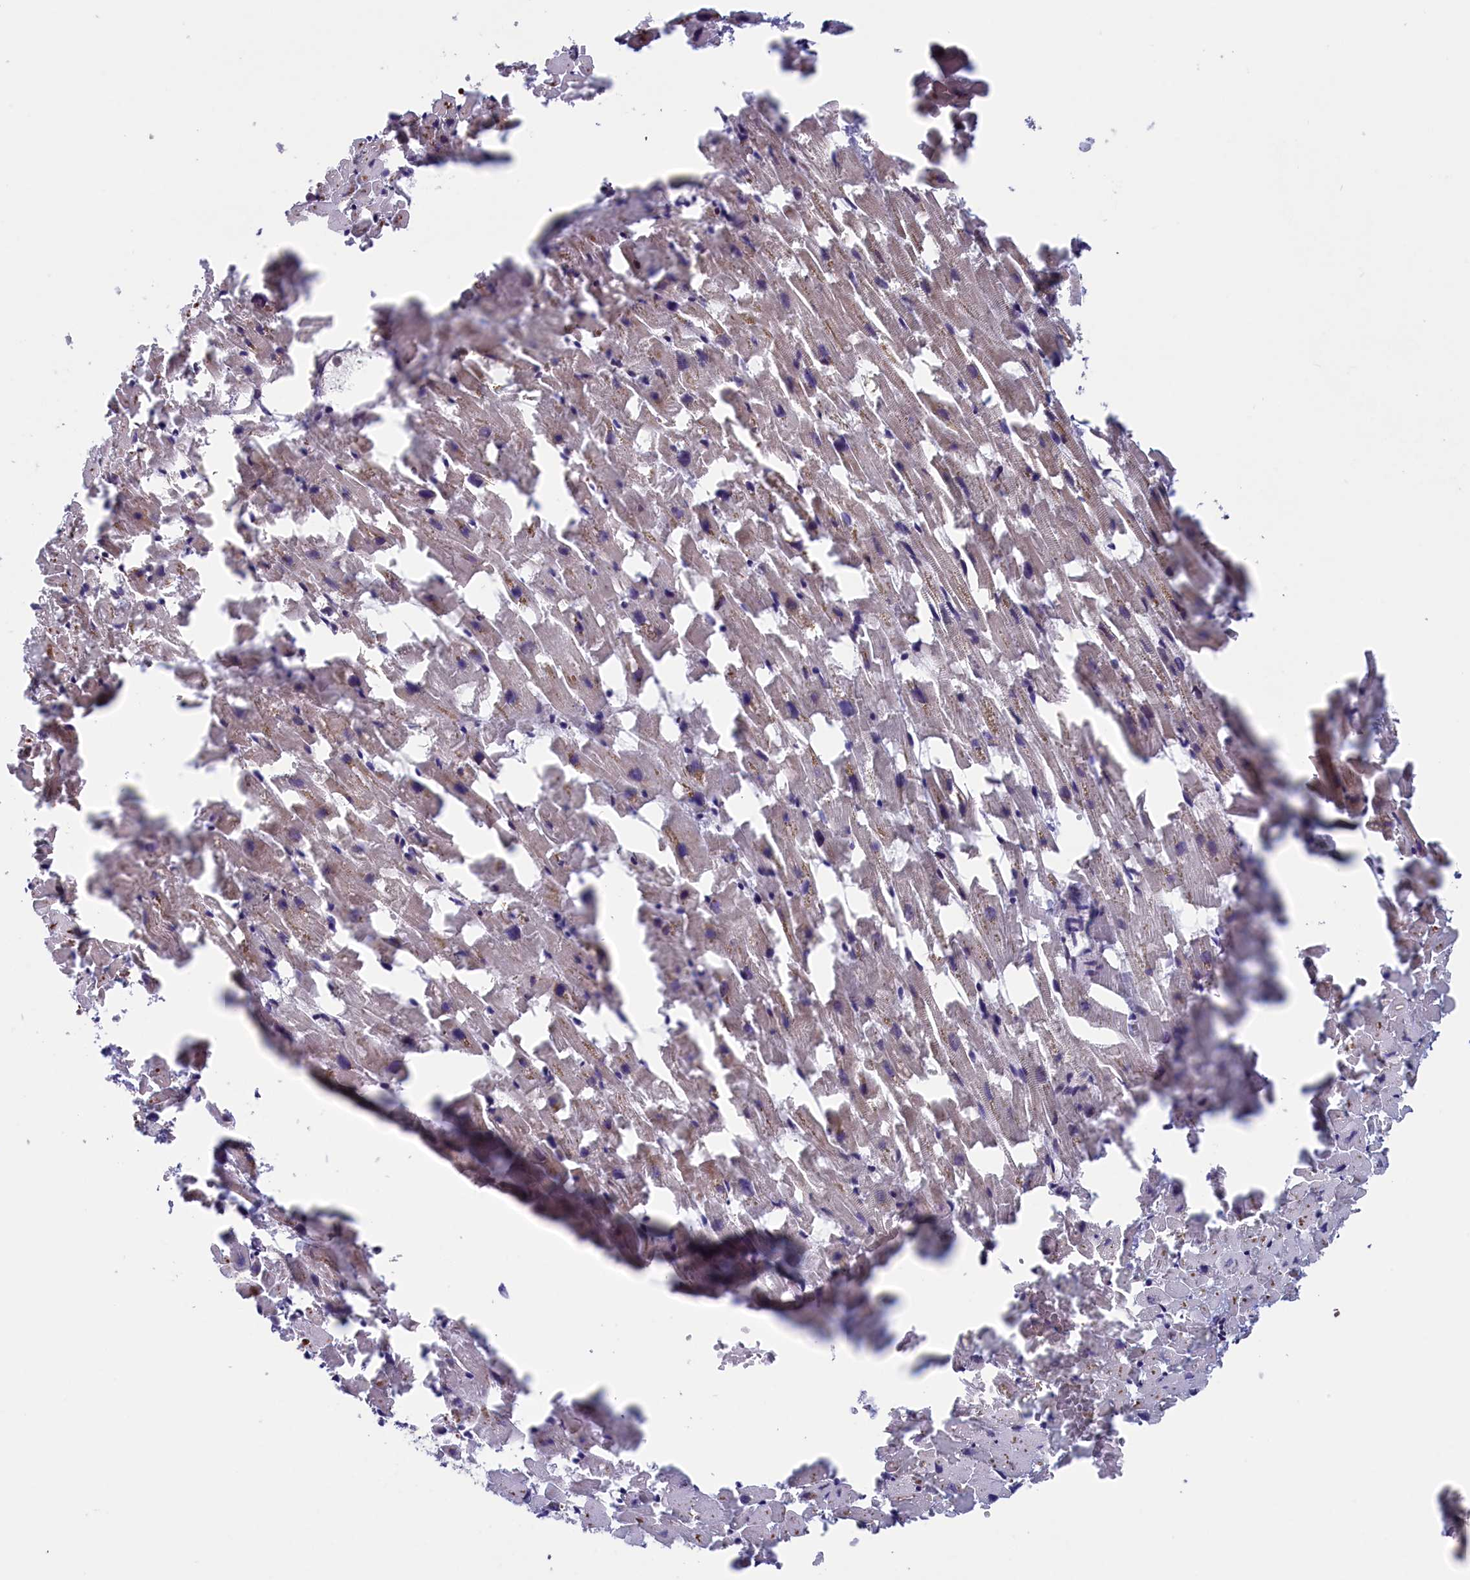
{"staining": {"intensity": "moderate", "quantity": "25%-75%", "location": "cytoplasmic/membranous"}, "tissue": "heart muscle", "cell_type": "Cardiomyocytes", "image_type": "normal", "snomed": [{"axis": "morphology", "description": "Normal tissue, NOS"}, {"axis": "topography", "description": "Heart"}], "caption": "Benign heart muscle was stained to show a protein in brown. There is medium levels of moderate cytoplasmic/membranous expression in approximately 25%-75% of cardiomyocytes. (DAB IHC with brightfield microscopy, high magnification).", "gene": "TIMM44", "patient": {"sex": "female", "age": 64}}